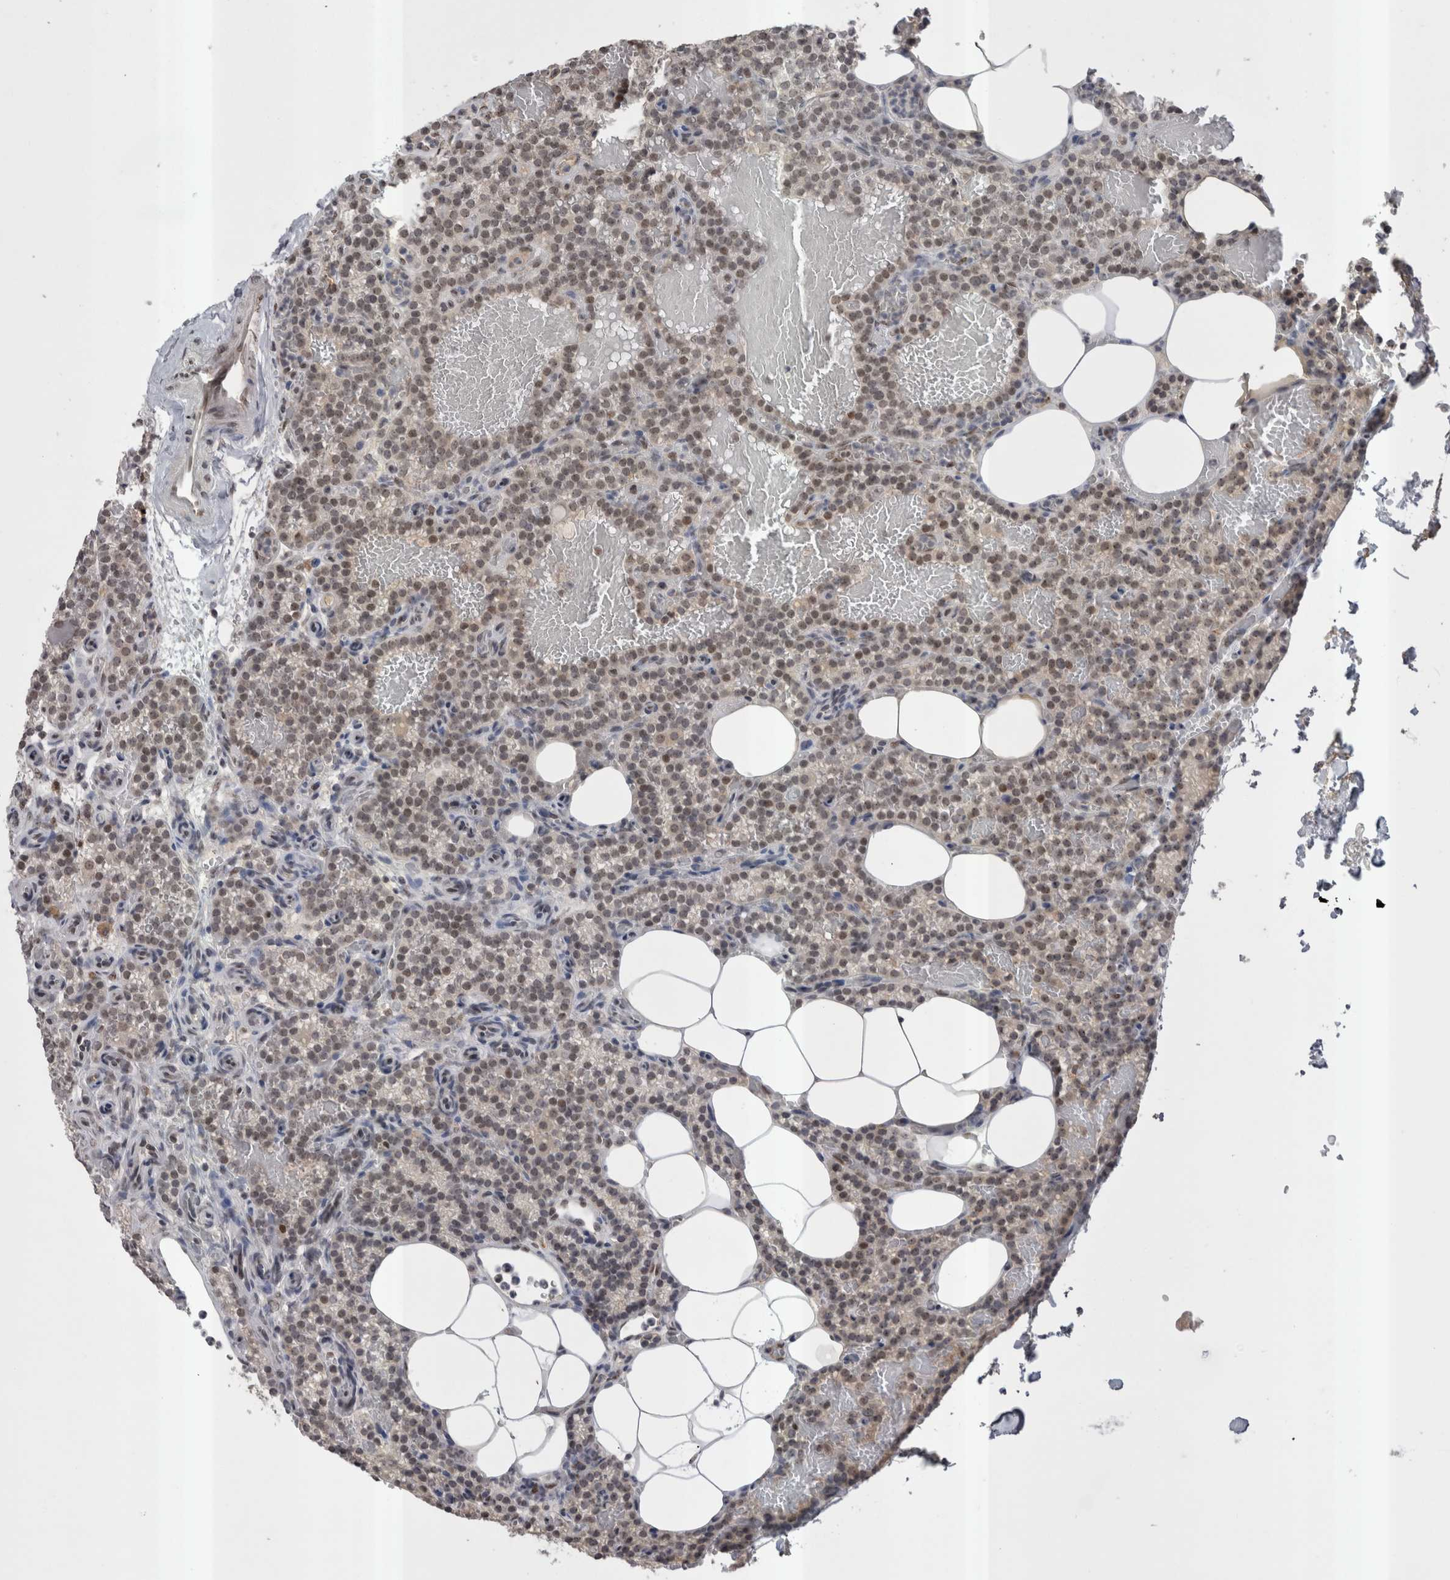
{"staining": {"intensity": "weak", "quantity": ">75%", "location": "nuclear"}, "tissue": "parathyroid gland", "cell_type": "Glandular cells", "image_type": "normal", "snomed": [{"axis": "morphology", "description": "Normal tissue, NOS"}, {"axis": "topography", "description": "Parathyroid gland"}], "caption": "Glandular cells show low levels of weak nuclear positivity in about >75% of cells in unremarkable human parathyroid gland. Immunohistochemistry (ihc) stains the protein in brown and the nuclei are stained blue.", "gene": "DAXX", "patient": {"sex": "male", "age": 58}}